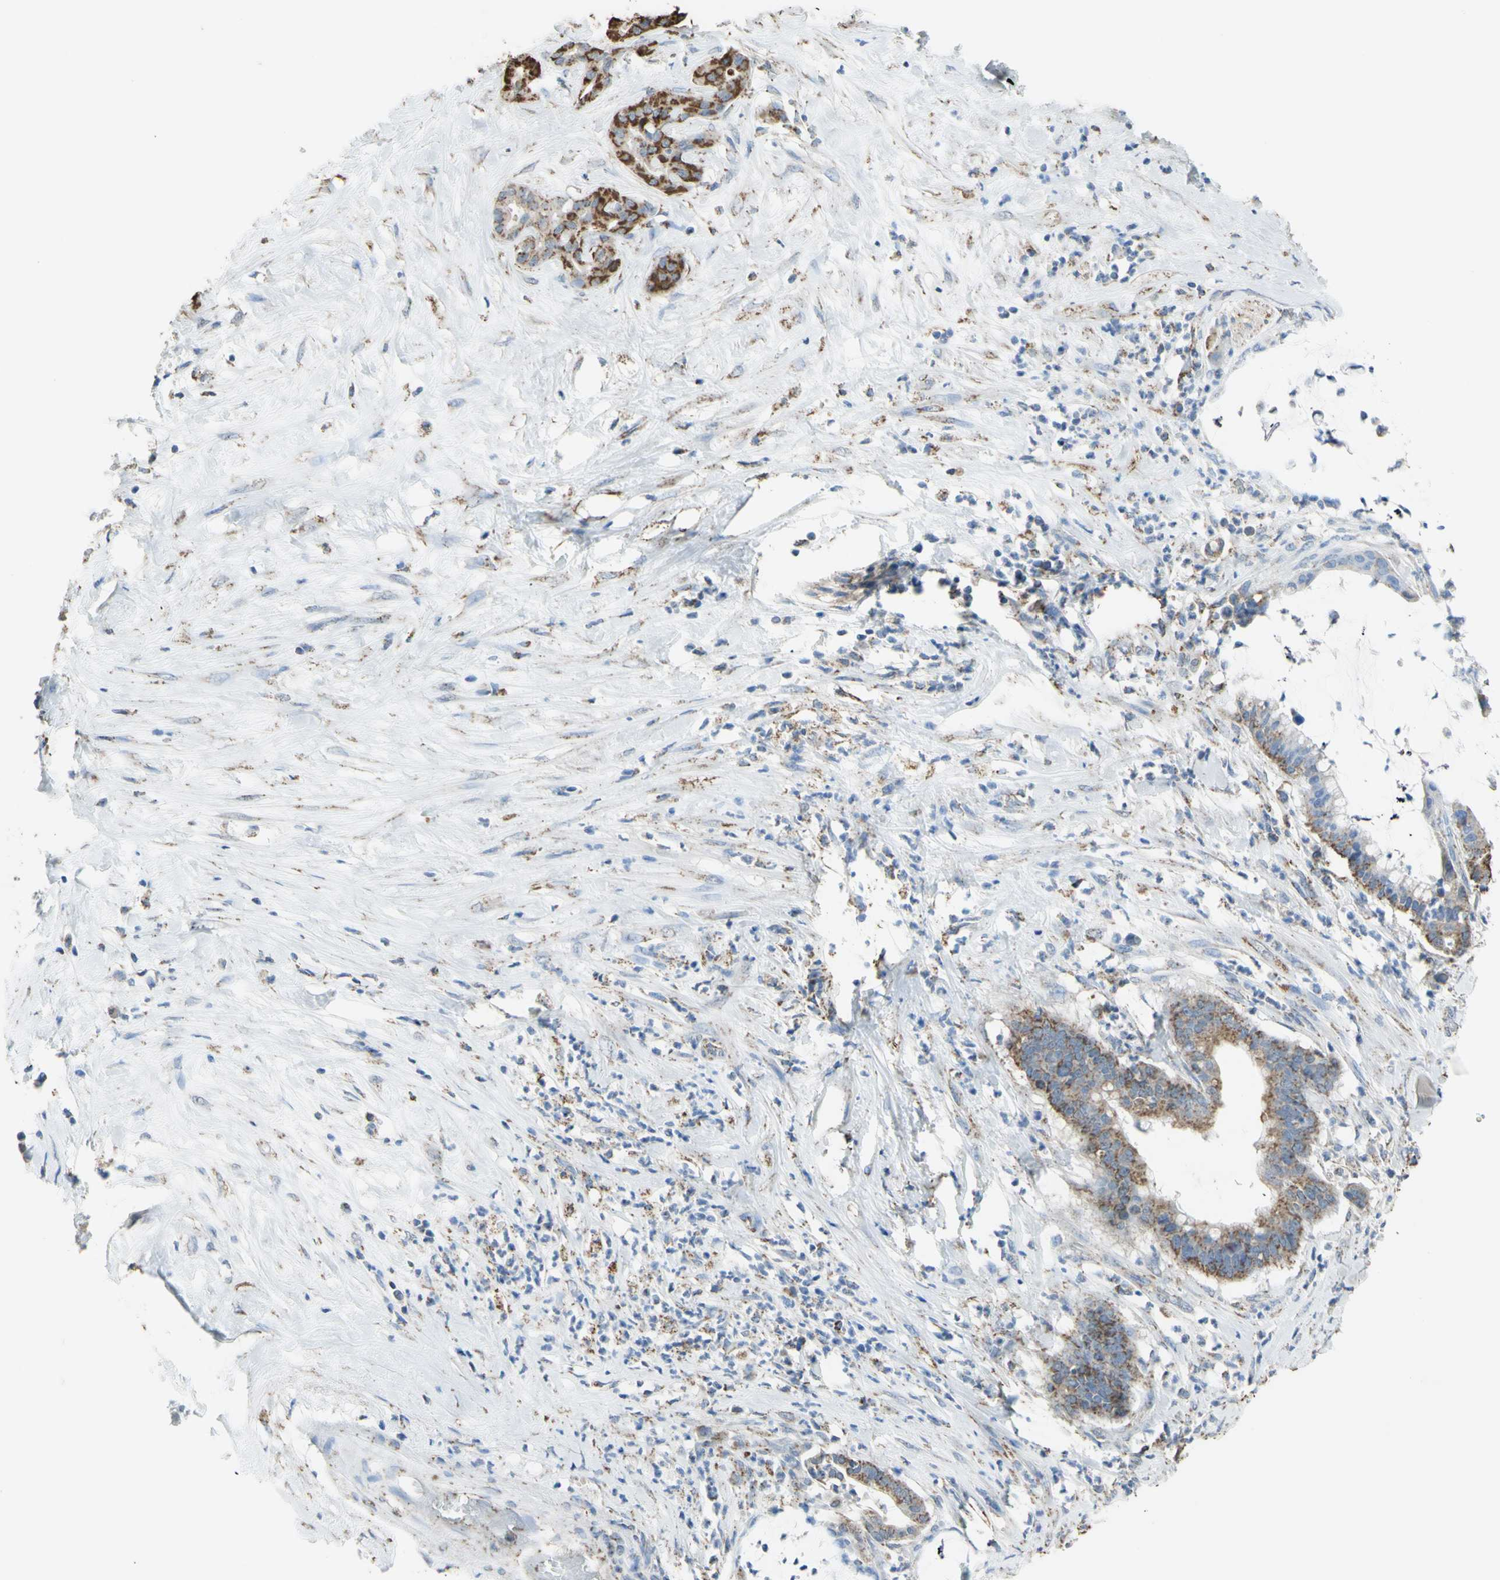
{"staining": {"intensity": "moderate", "quantity": "25%-75%", "location": "cytoplasmic/membranous"}, "tissue": "pancreatic cancer", "cell_type": "Tumor cells", "image_type": "cancer", "snomed": [{"axis": "morphology", "description": "Adenocarcinoma, NOS"}, {"axis": "topography", "description": "Pancreas"}], "caption": "This micrograph displays pancreatic cancer (adenocarcinoma) stained with IHC to label a protein in brown. The cytoplasmic/membranous of tumor cells show moderate positivity for the protein. Nuclei are counter-stained blue.", "gene": "CMKLR2", "patient": {"sex": "male", "age": 41}}